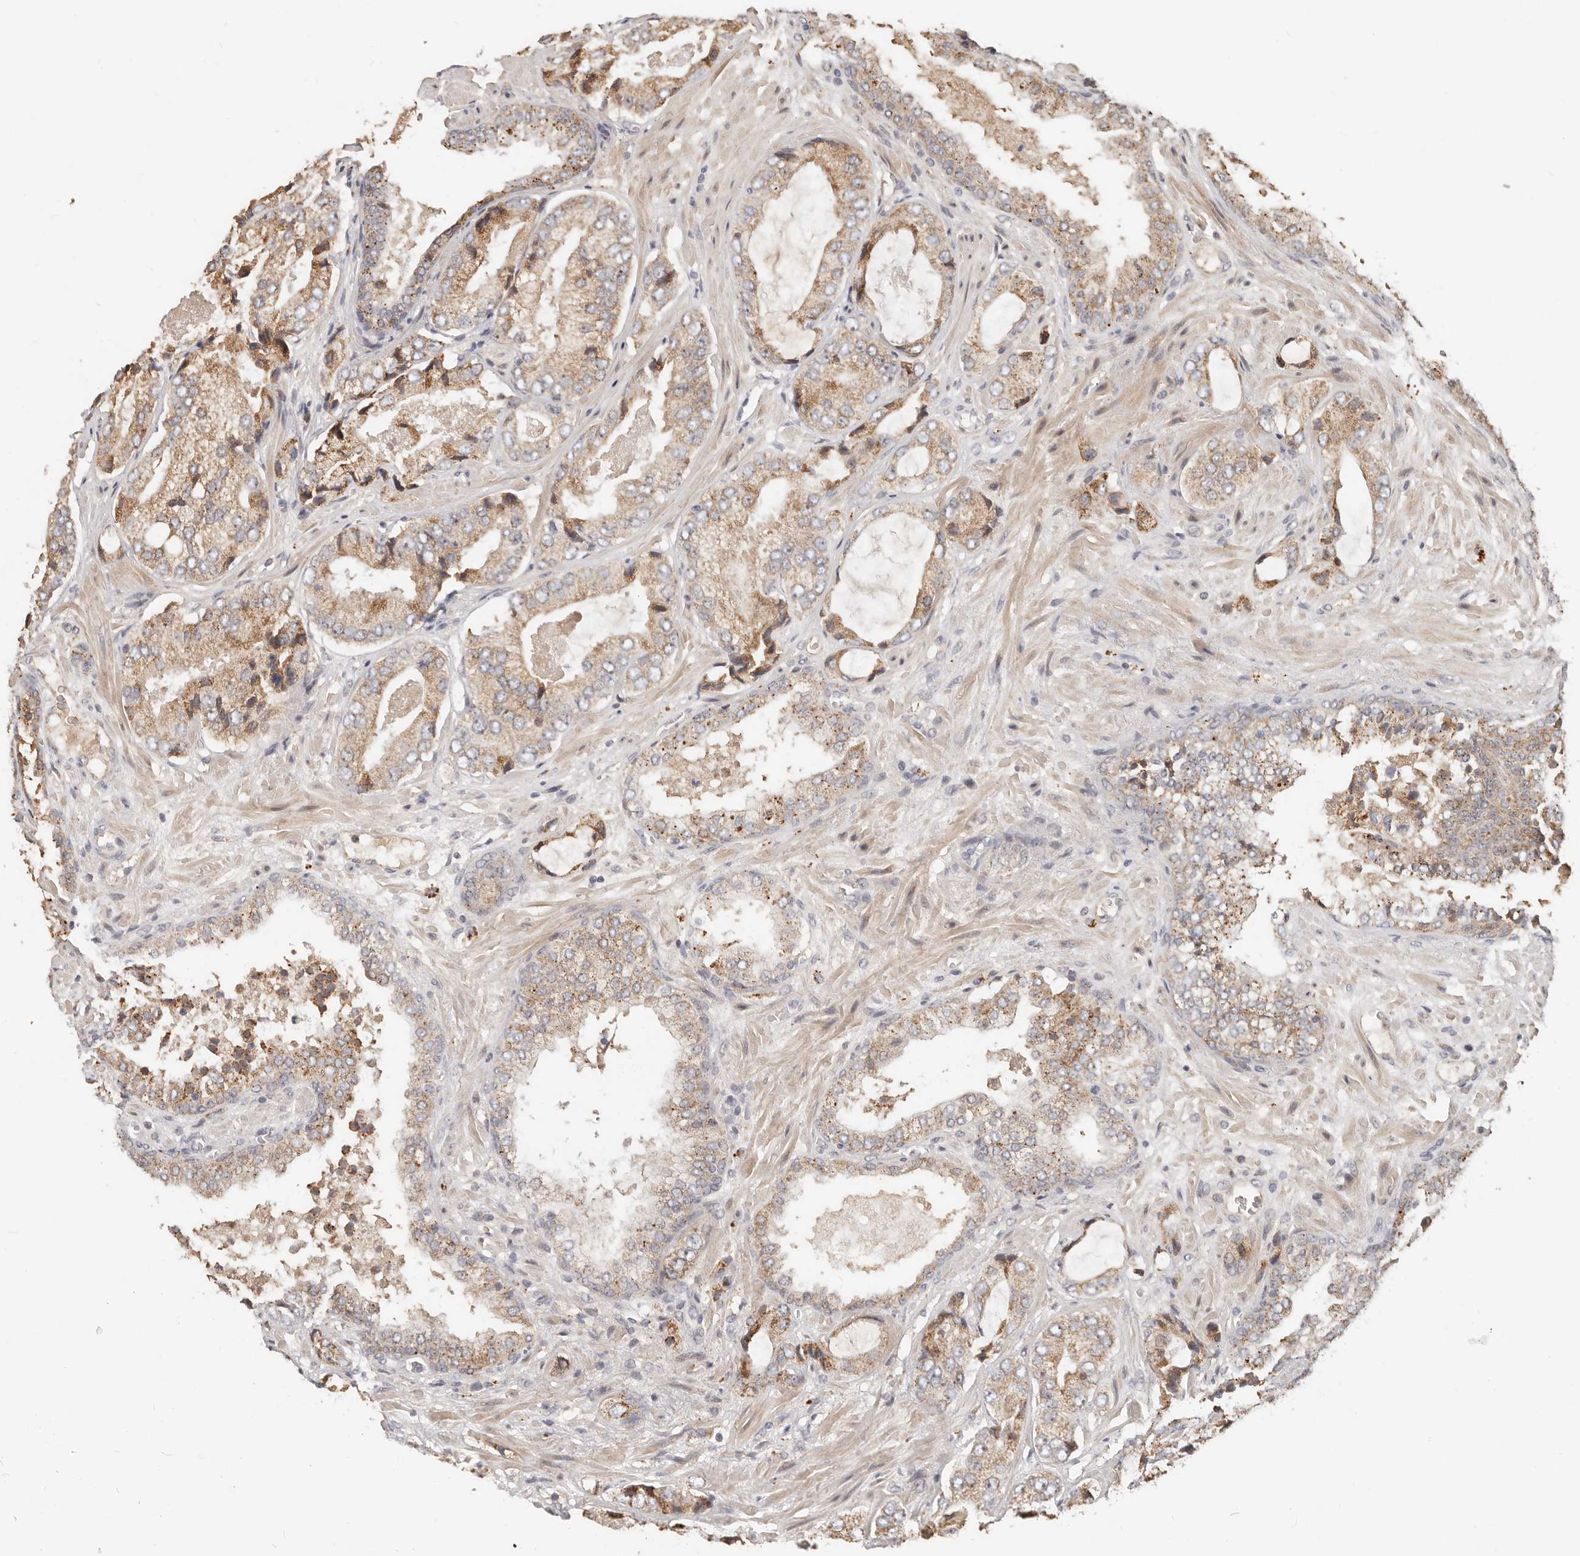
{"staining": {"intensity": "moderate", "quantity": ">75%", "location": "cytoplasmic/membranous"}, "tissue": "prostate cancer", "cell_type": "Tumor cells", "image_type": "cancer", "snomed": [{"axis": "morphology", "description": "Normal tissue, NOS"}, {"axis": "morphology", "description": "Adenocarcinoma, High grade"}, {"axis": "topography", "description": "Prostate"}, {"axis": "topography", "description": "Peripheral nerve tissue"}], "caption": "Moderate cytoplasmic/membranous expression for a protein is present in approximately >75% of tumor cells of prostate cancer using immunohistochemistry.", "gene": "ZRANB1", "patient": {"sex": "male", "age": 59}}